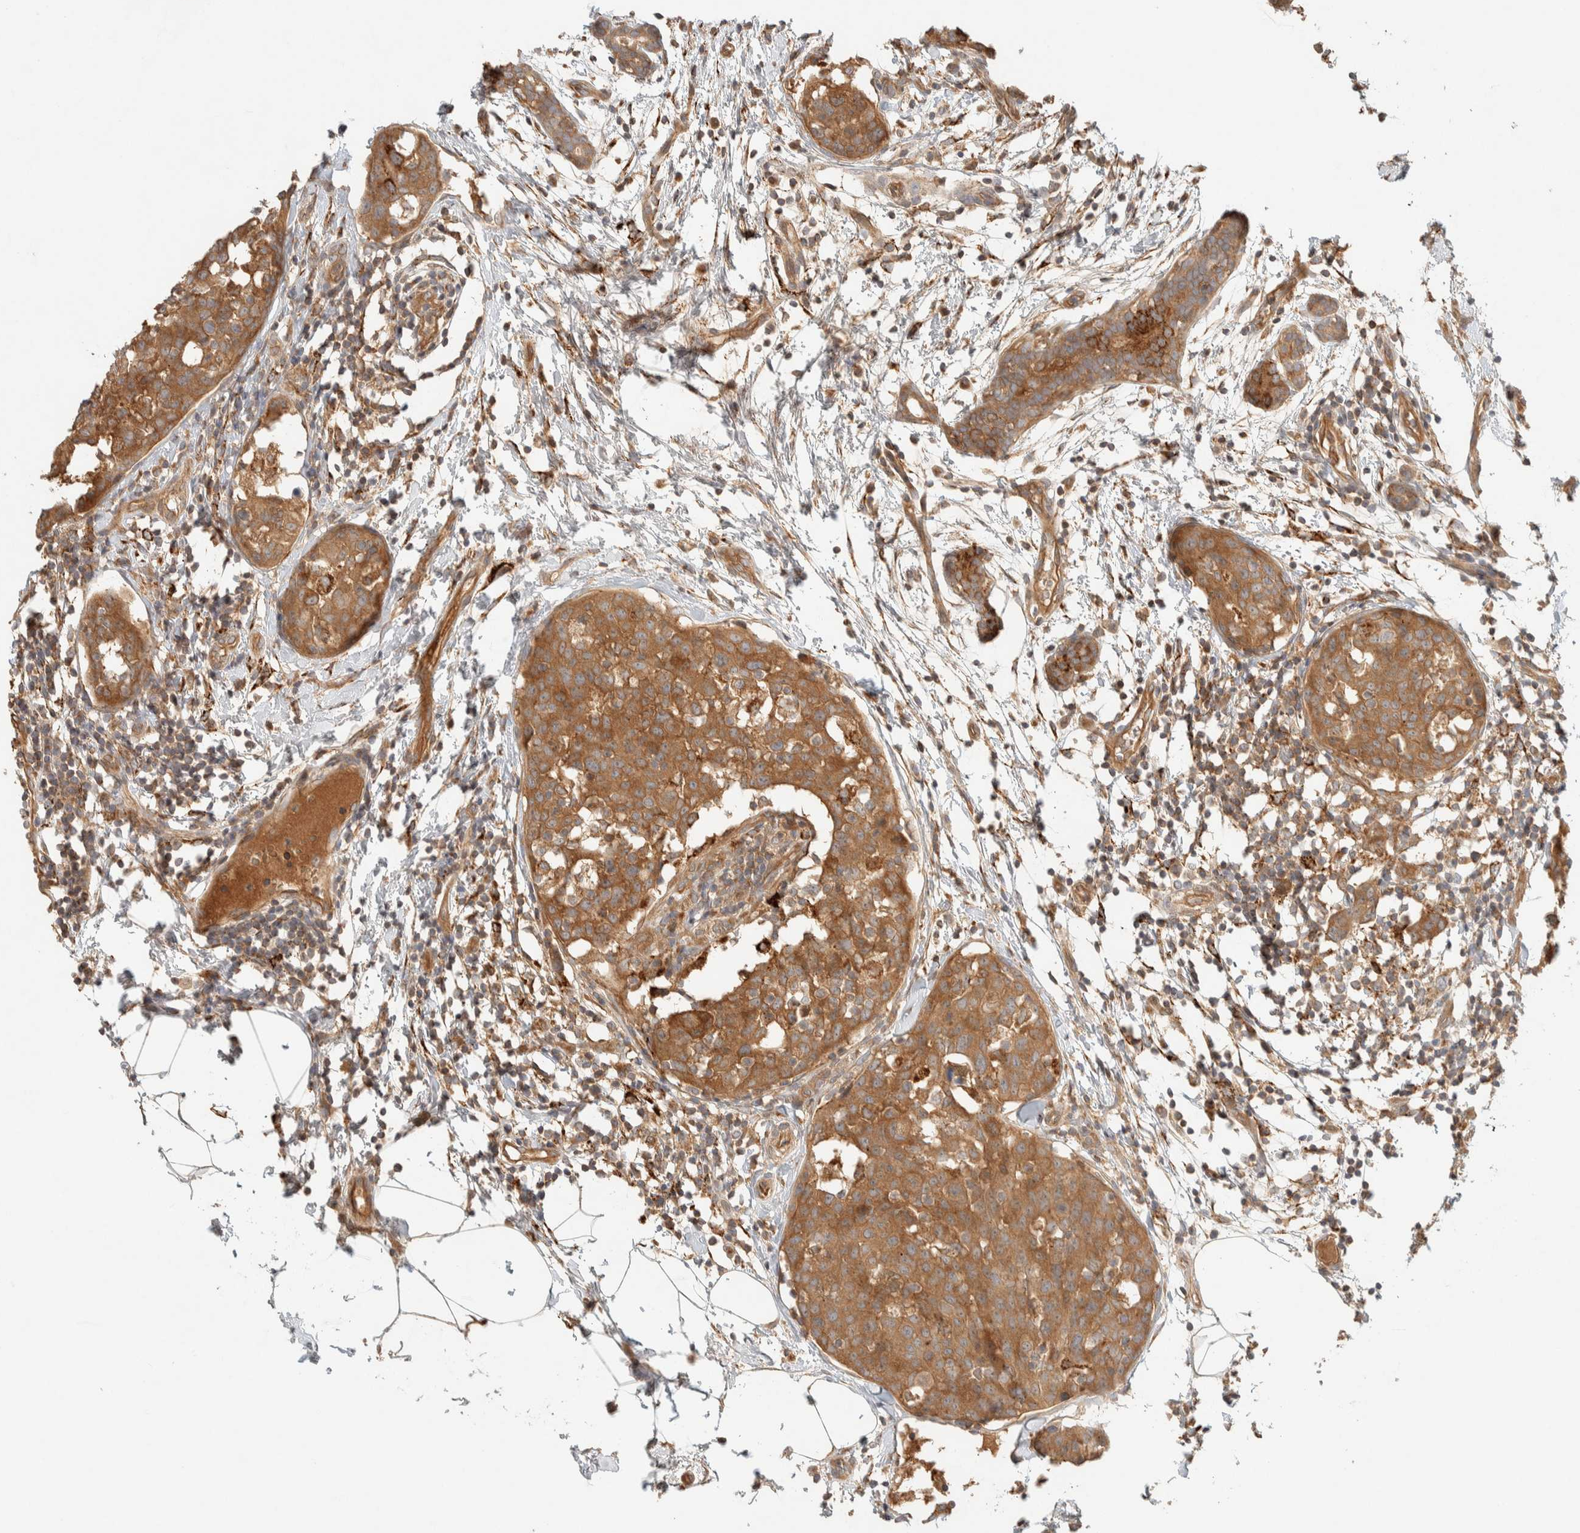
{"staining": {"intensity": "moderate", "quantity": ">75%", "location": "cytoplasmic/membranous"}, "tissue": "breast cancer", "cell_type": "Tumor cells", "image_type": "cancer", "snomed": [{"axis": "morphology", "description": "Normal tissue, NOS"}, {"axis": "morphology", "description": "Duct carcinoma"}, {"axis": "topography", "description": "Breast"}], "caption": "An image of human breast cancer stained for a protein demonstrates moderate cytoplasmic/membranous brown staining in tumor cells.", "gene": "FAM167A", "patient": {"sex": "female", "age": 37}}